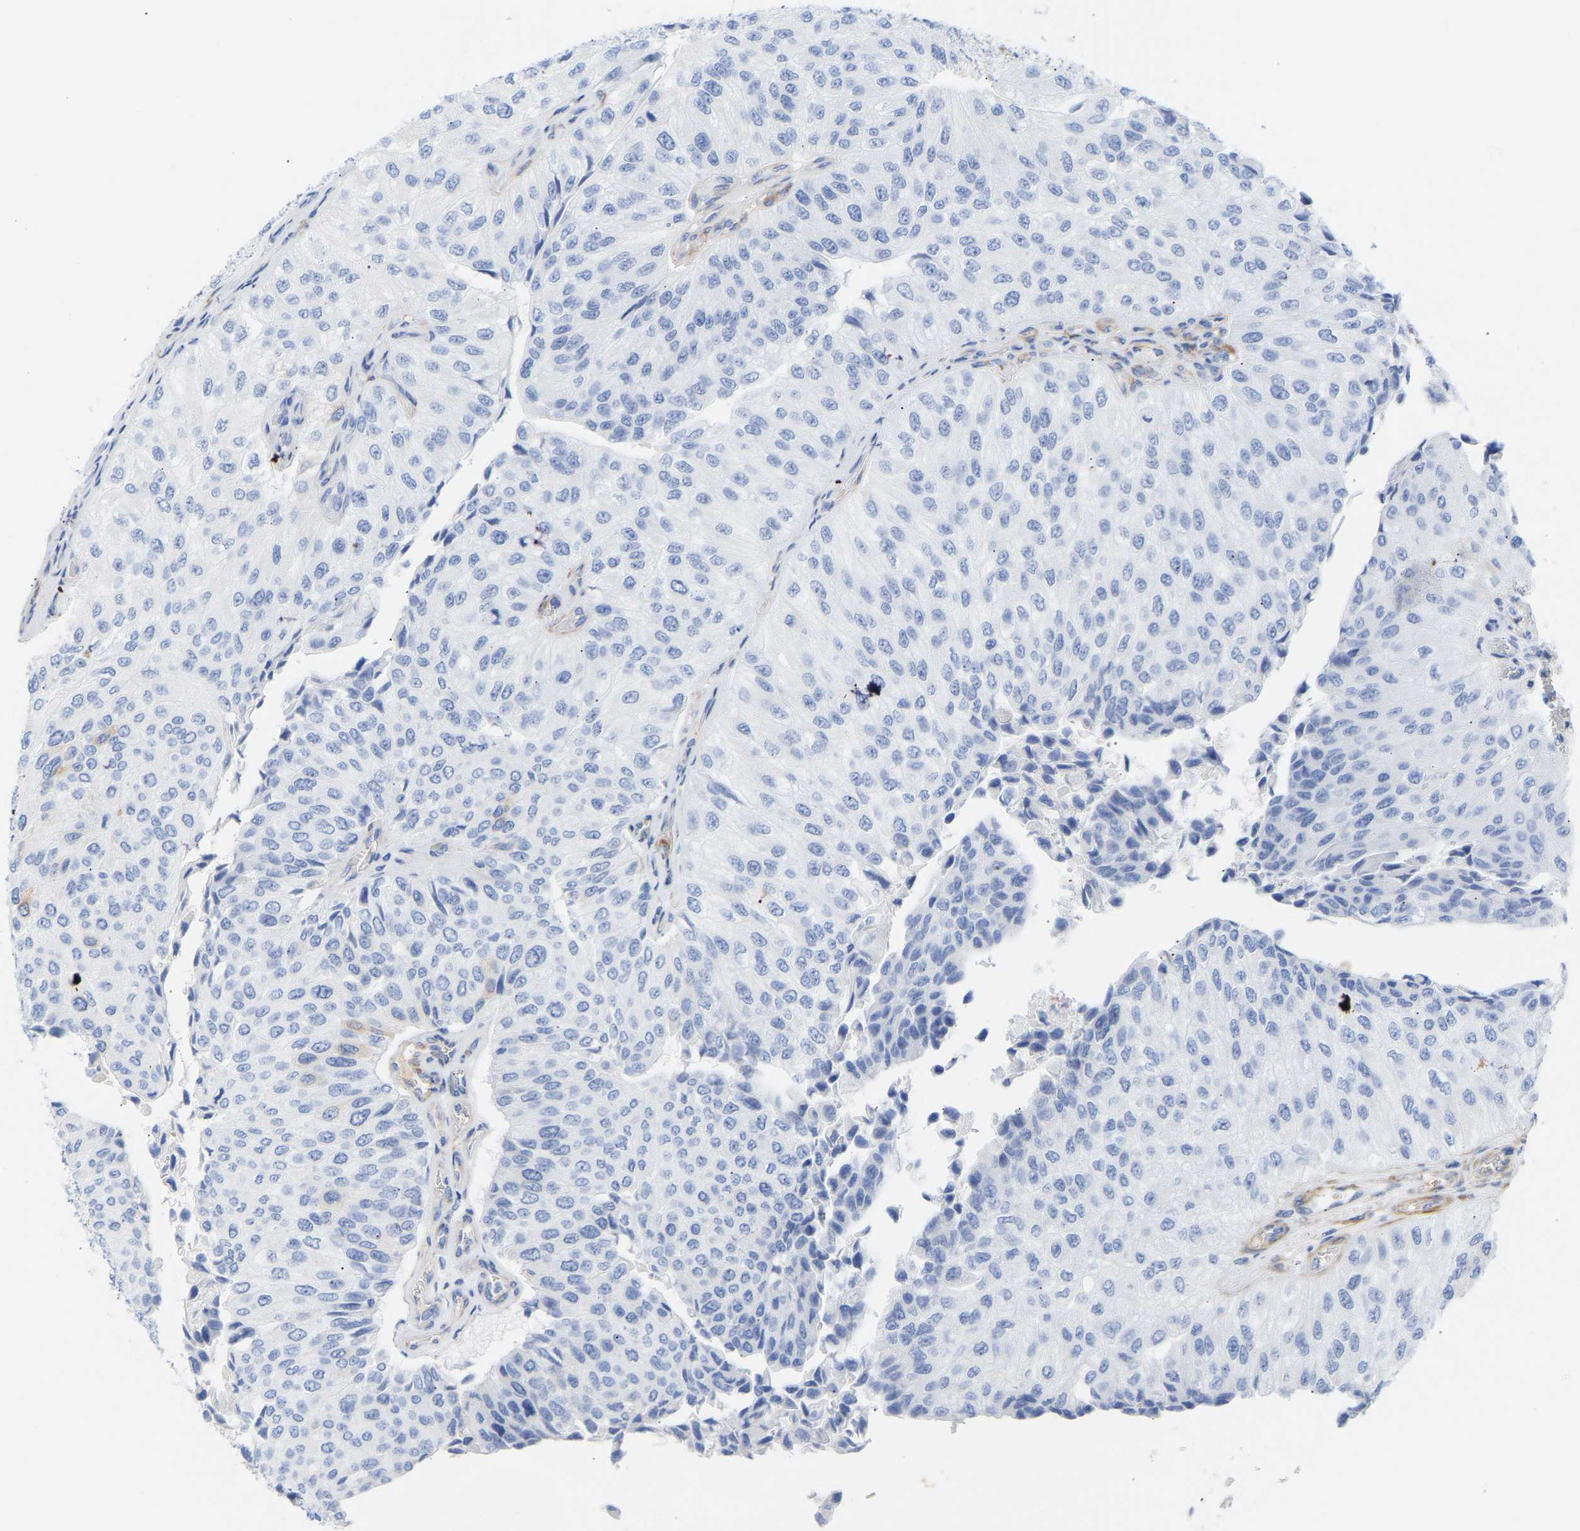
{"staining": {"intensity": "negative", "quantity": "none", "location": "none"}, "tissue": "urothelial cancer", "cell_type": "Tumor cells", "image_type": "cancer", "snomed": [{"axis": "morphology", "description": "Urothelial carcinoma, High grade"}, {"axis": "topography", "description": "Kidney"}, {"axis": "topography", "description": "Urinary bladder"}], "caption": "Urothelial carcinoma (high-grade) was stained to show a protein in brown. There is no significant staining in tumor cells. The staining is performed using DAB brown chromogen with nuclei counter-stained in using hematoxylin.", "gene": "AMPH", "patient": {"sex": "male", "age": 77}}